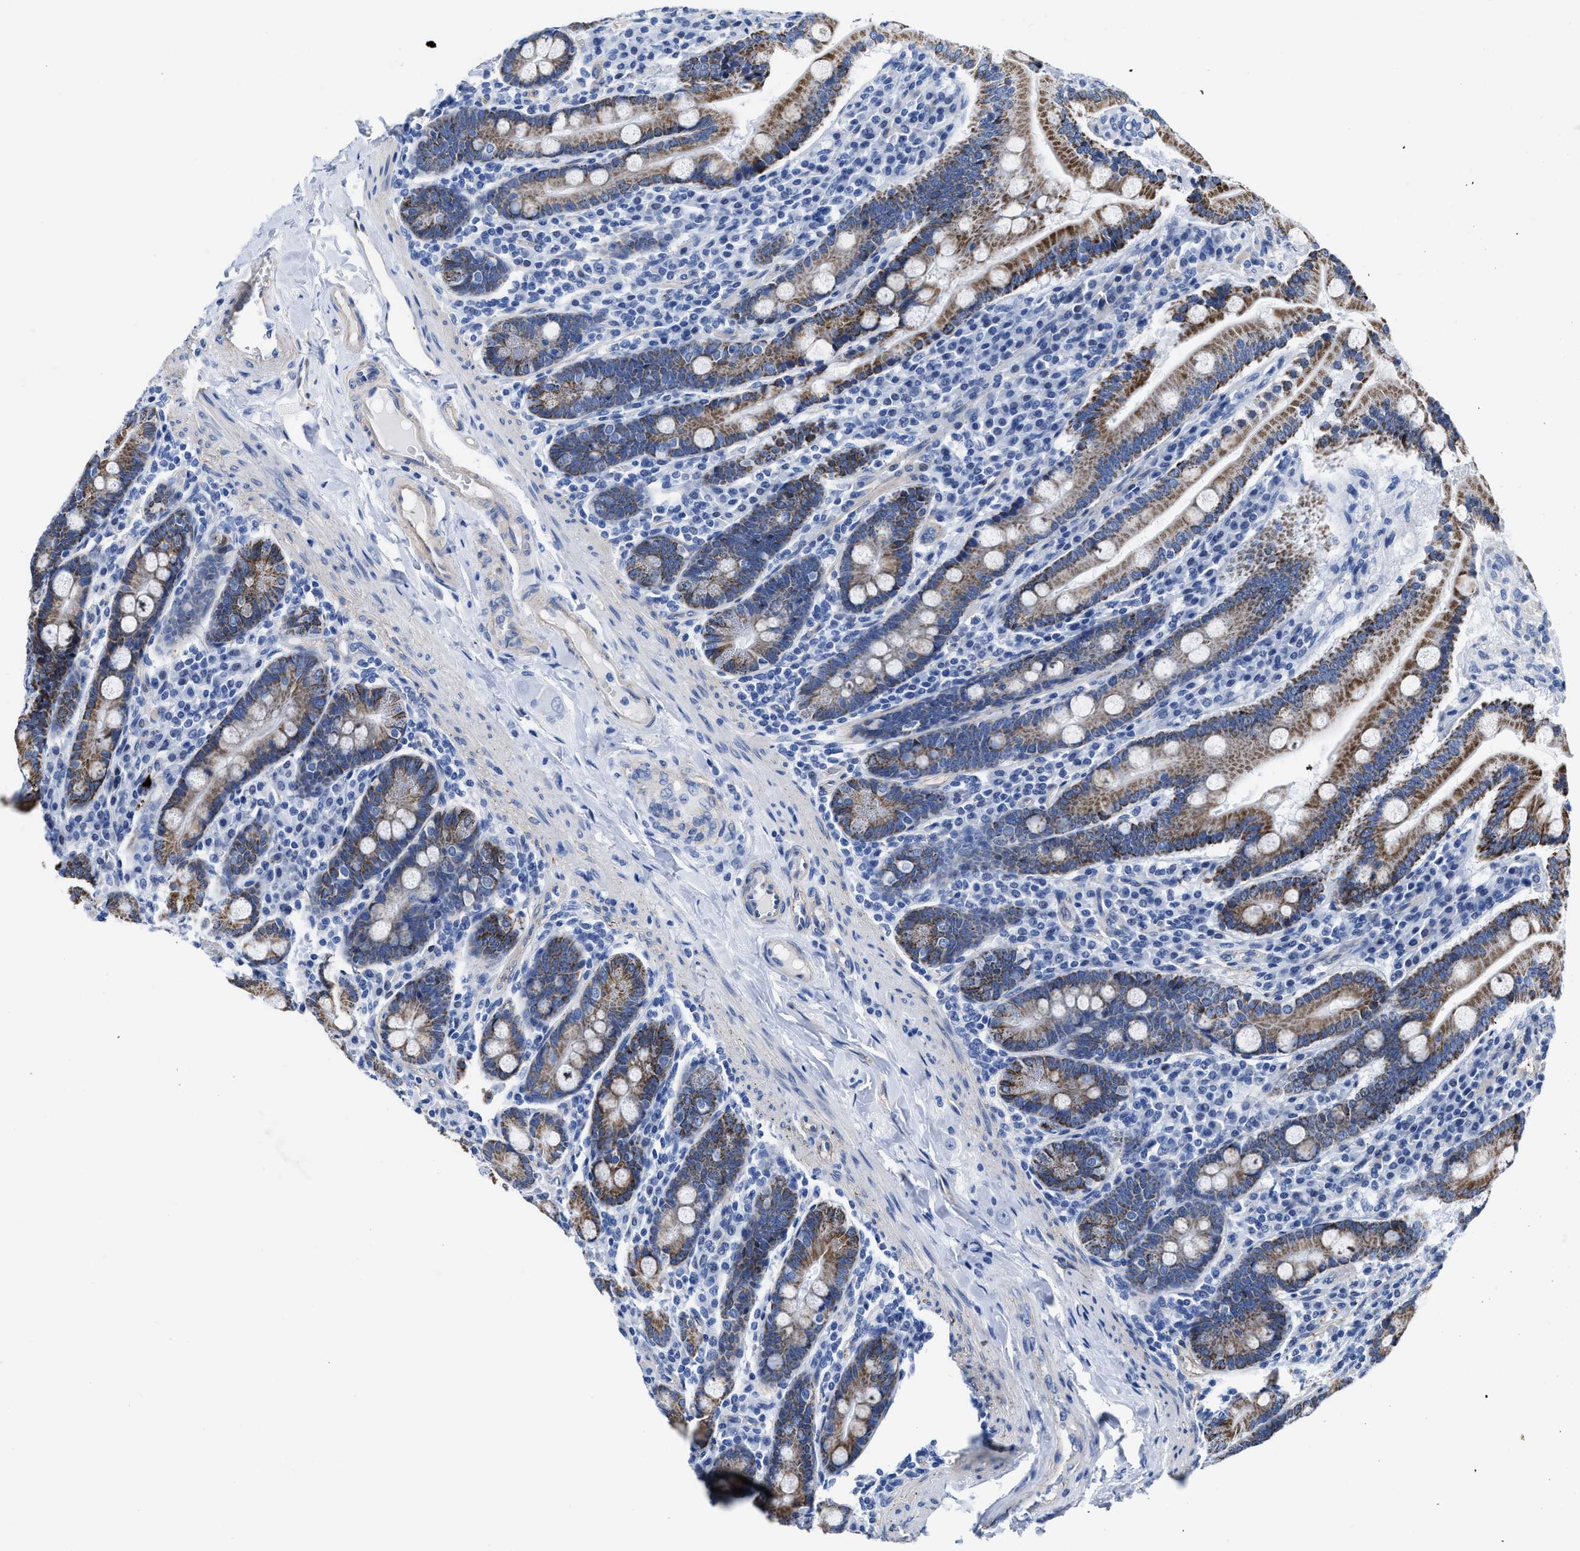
{"staining": {"intensity": "strong", "quantity": ">75%", "location": "cytoplasmic/membranous"}, "tissue": "duodenum", "cell_type": "Glandular cells", "image_type": "normal", "snomed": [{"axis": "morphology", "description": "Normal tissue, NOS"}, {"axis": "topography", "description": "Duodenum"}], "caption": "High-power microscopy captured an immunohistochemistry (IHC) photomicrograph of unremarkable duodenum, revealing strong cytoplasmic/membranous positivity in about >75% of glandular cells. The protein is stained brown, and the nuclei are stained in blue (DAB (3,3'-diaminobenzidine) IHC with brightfield microscopy, high magnification).", "gene": "KCNMB3", "patient": {"sex": "male", "age": 50}}